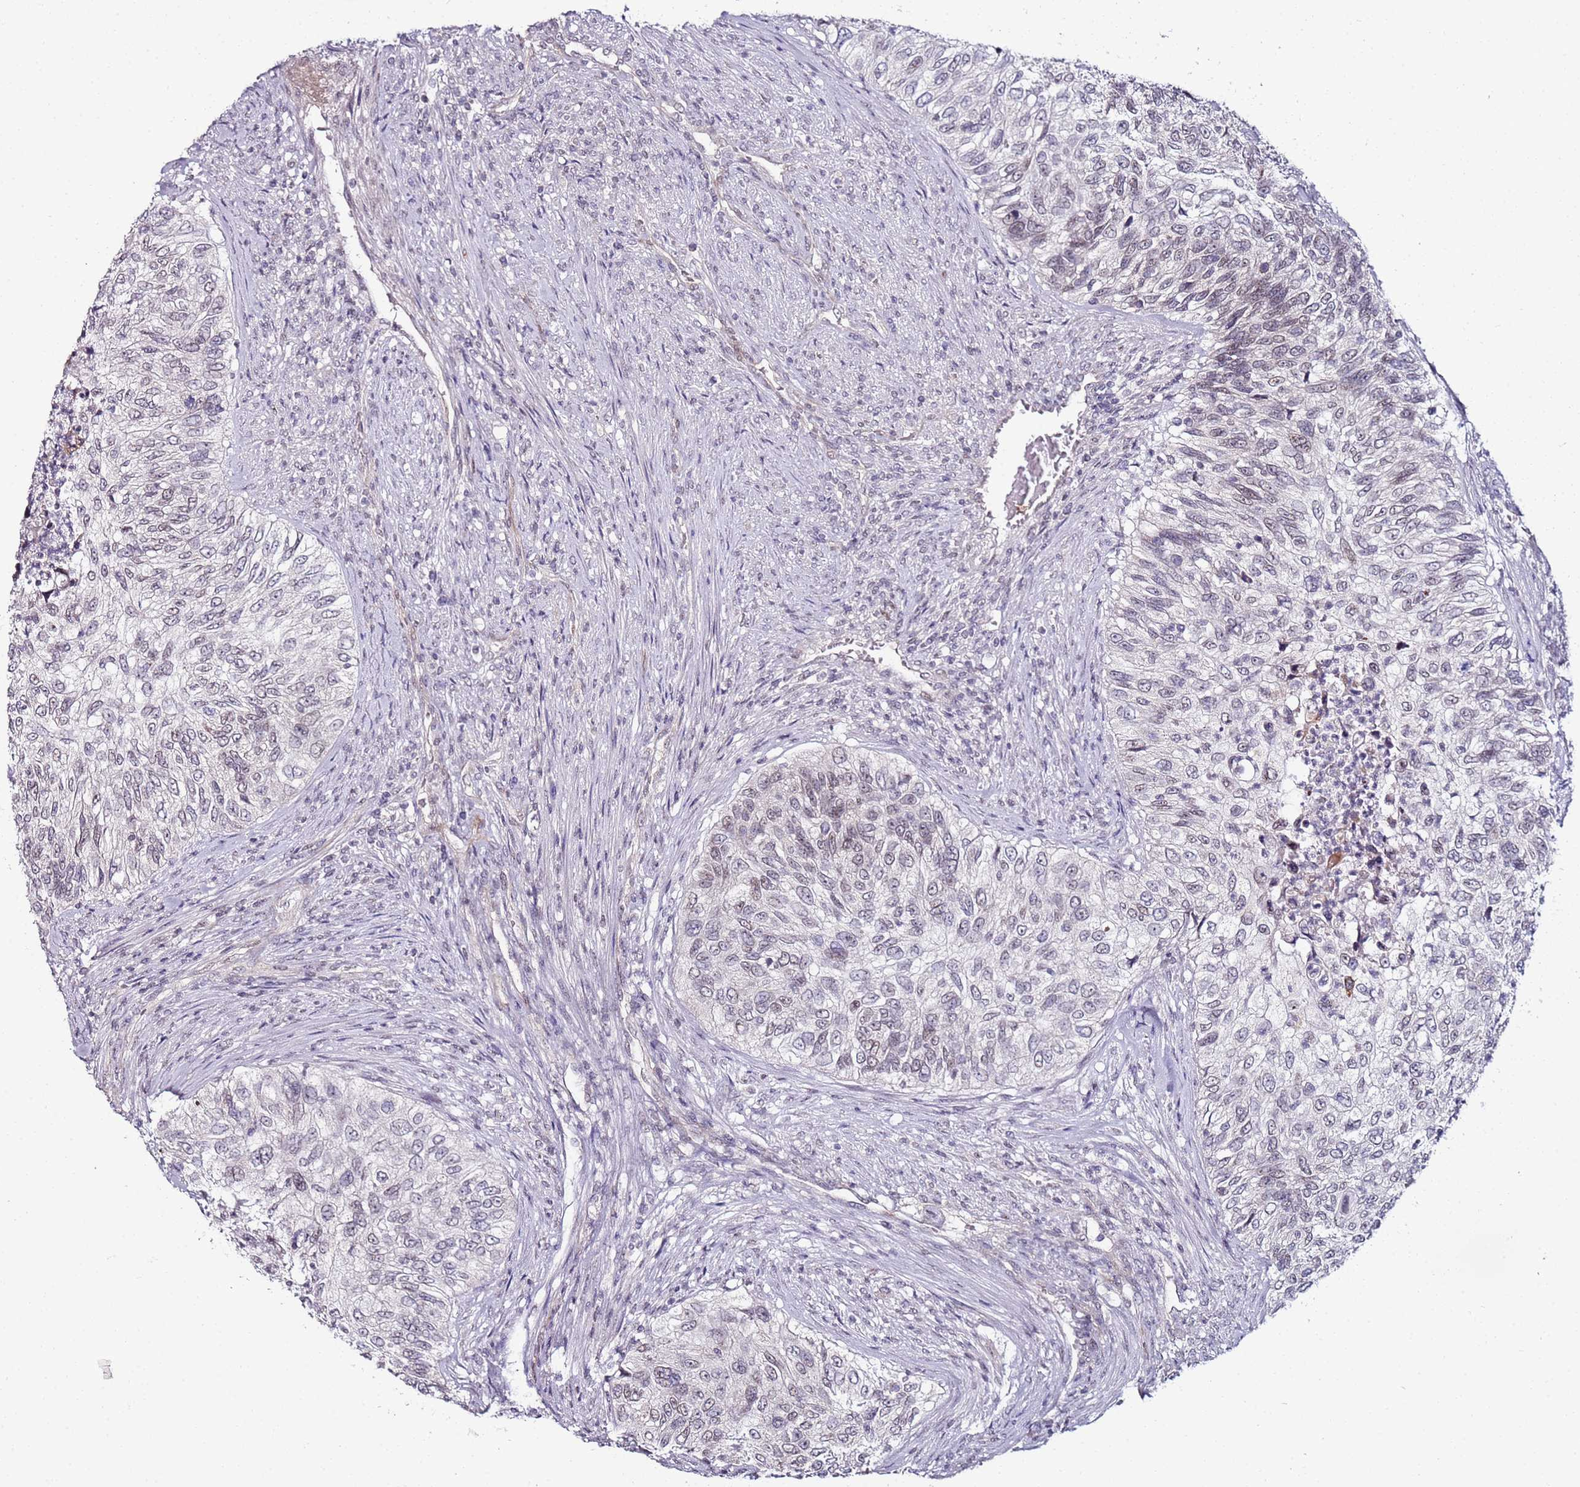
{"staining": {"intensity": "weak", "quantity": "<25%", "location": "nuclear"}, "tissue": "urothelial cancer", "cell_type": "Tumor cells", "image_type": "cancer", "snomed": [{"axis": "morphology", "description": "Urothelial carcinoma, High grade"}, {"axis": "topography", "description": "Urinary bladder"}], "caption": "A high-resolution histopathology image shows IHC staining of urothelial carcinoma (high-grade), which displays no significant positivity in tumor cells. (Brightfield microscopy of DAB (3,3'-diaminobenzidine) immunohistochemistry (IHC) at high magnification).", "gene": "DUSP28", "patient": {"sex": "female", "age": 60}}